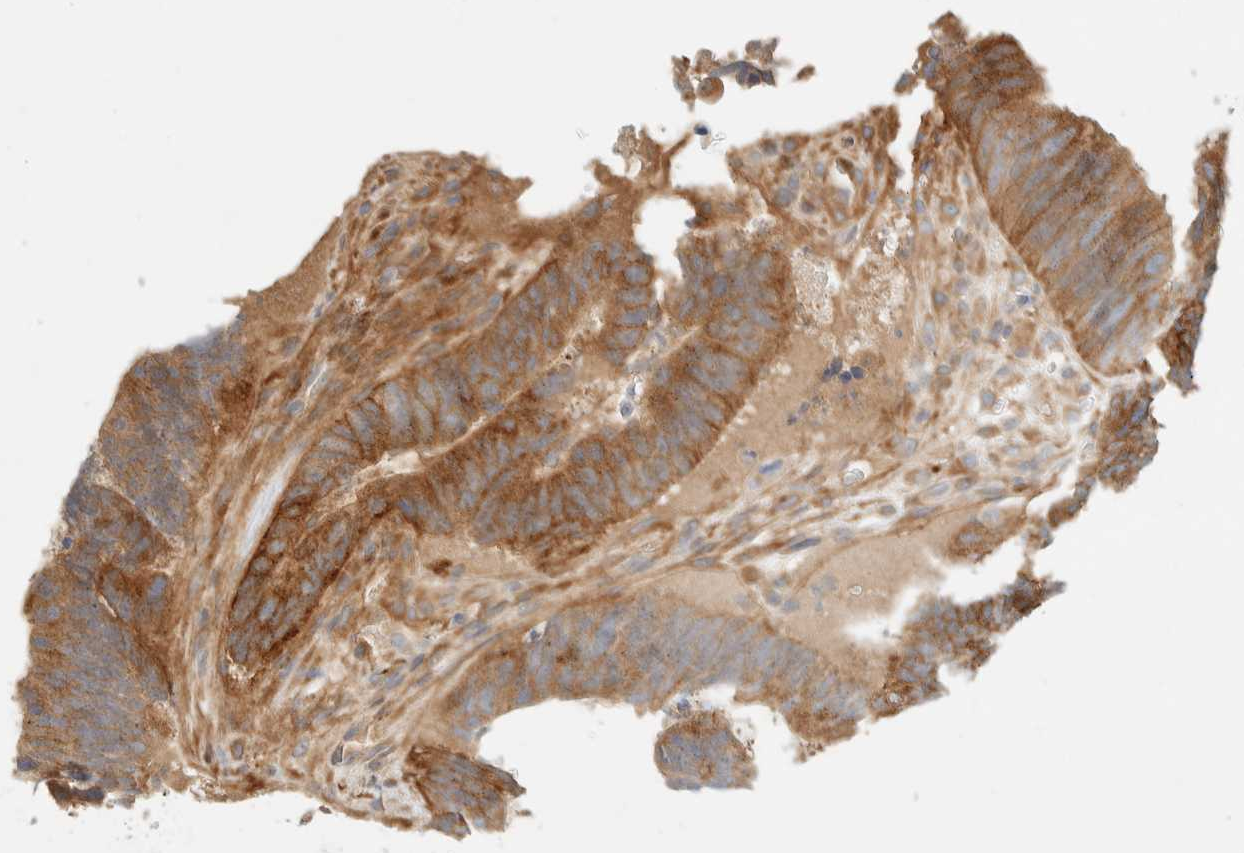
{"staining": {"intensity": "moderate", "quantity": ">75%", "location": "cytoplasmic/membranous"}, "tissue": "colorectal cancer", "cell_type": "Tumor cells", "image_type": "cancer", "snomed": [{"axis": "morphology", "description": "Adenocarcinoma, NOS"}, {"axis": "topography", "description": "Colon"}], "caption": "Protein expression analysis of adenocarcinoma (colorectal) displays moderate cytoplasmic/membranous staining in about >75% of tumor cells.", "gene": "FAT1", "patient": {"sex": "male", "age": 56}}